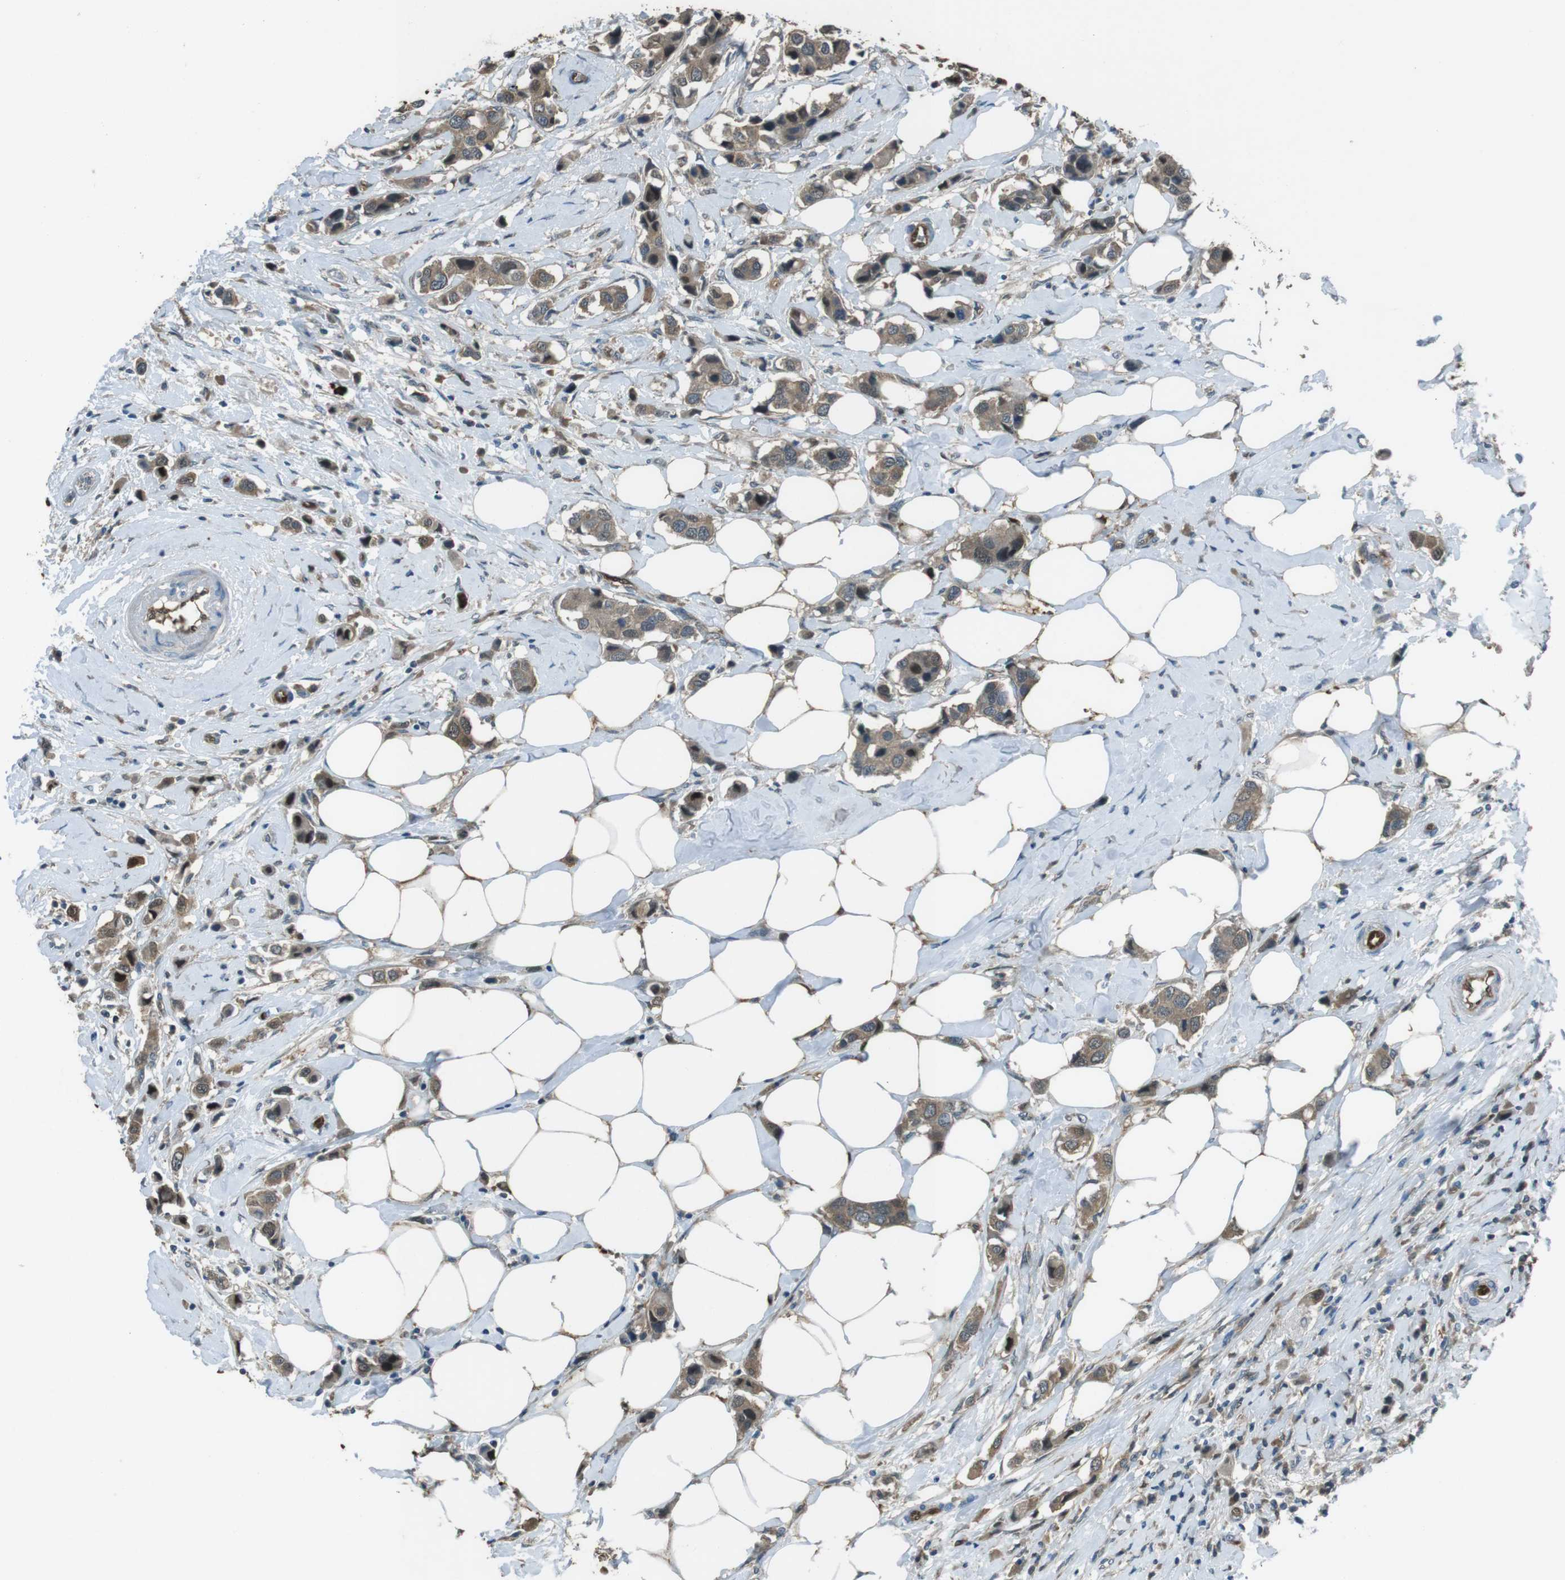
{"staining": {"intensity": "weak", "quantity": ">75%", "location": "cytoplasmic/membranous"}, "tissue": "breast cancer", "cell_type": "Tumor cells", "image_type": "cancer", "snomed": [{"axis": "morphology", "description": "Normal tissue, NOS"}, {"axis": "morphology", "description": "Duct carcinoma"}, {"axis": "topography", "description": "Breast"}], "caption": "Weak cytoplasmic/membranous staining is identified in about >75% of tumor cells in infiltrating ductal carcinoma (breast).", "gene": "MFAP3", "patient": {"sex": "female", "age": 50}}